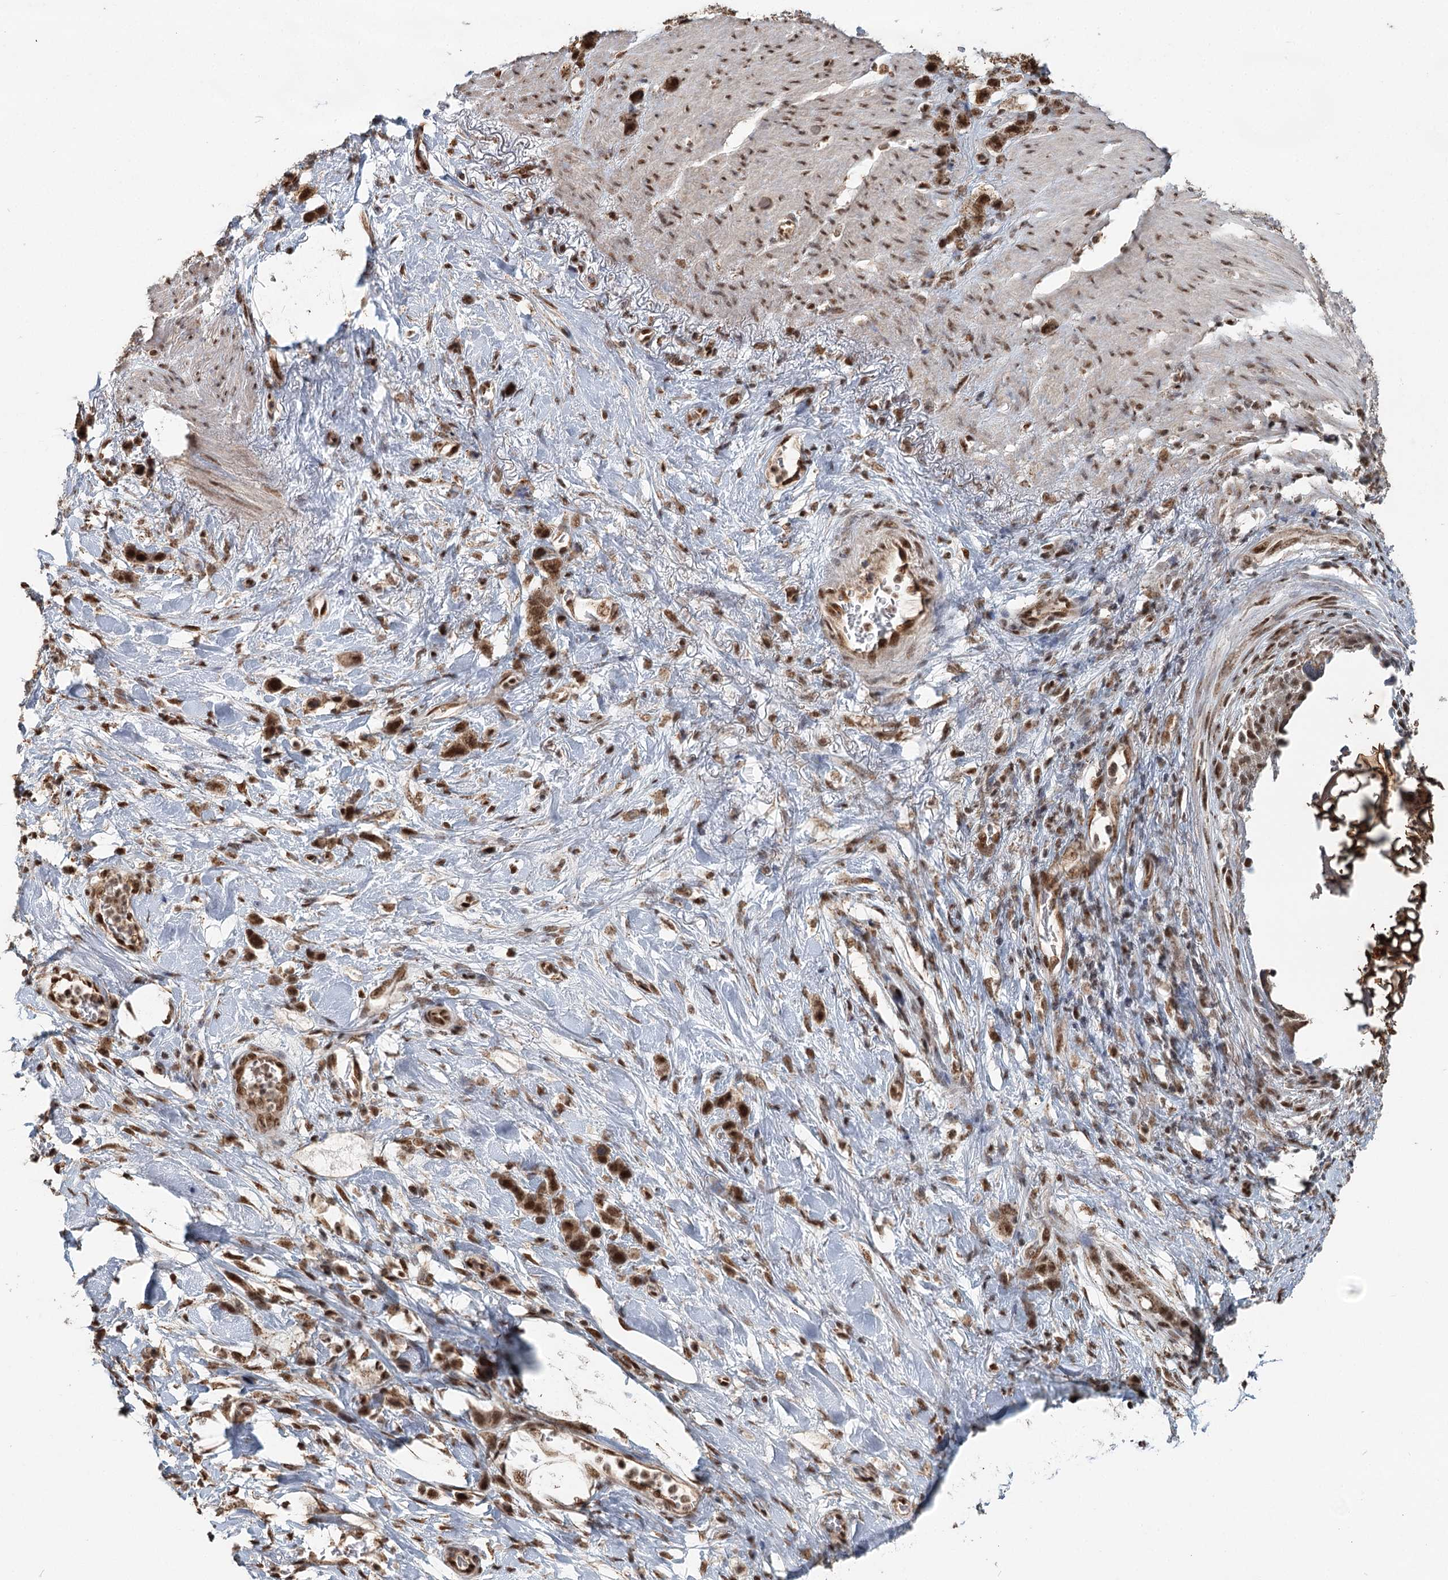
{"staining": {"intensity": "strong", "quantity": ">75%", "location": "cytoplasmic/membranous,nuclear"}, "tissue": "stomach cancer", "cell_type": "Tumor cells", "image_type": "cancer", "snomed": [{"axis": "morphology", "description": "Adenocarcinoma, NOS"}, {"axis": "morphology", "description": "Adenocarcinoma, High grade"}, {"axis": "topography", "description": "Stomach, upper"}, {"axis": "topography", "description": "Stomach, lower"}], "caption": "About >75% of tumor cells in high-grade adenocarcinoma (stomach) demonstrate strong cytoplasmic/membranous and nuclear protein expression as visualized by brown immunohistochemical staining.", "gene": "GPALPP1", "patient": {"sex": "female", "age": 65}}